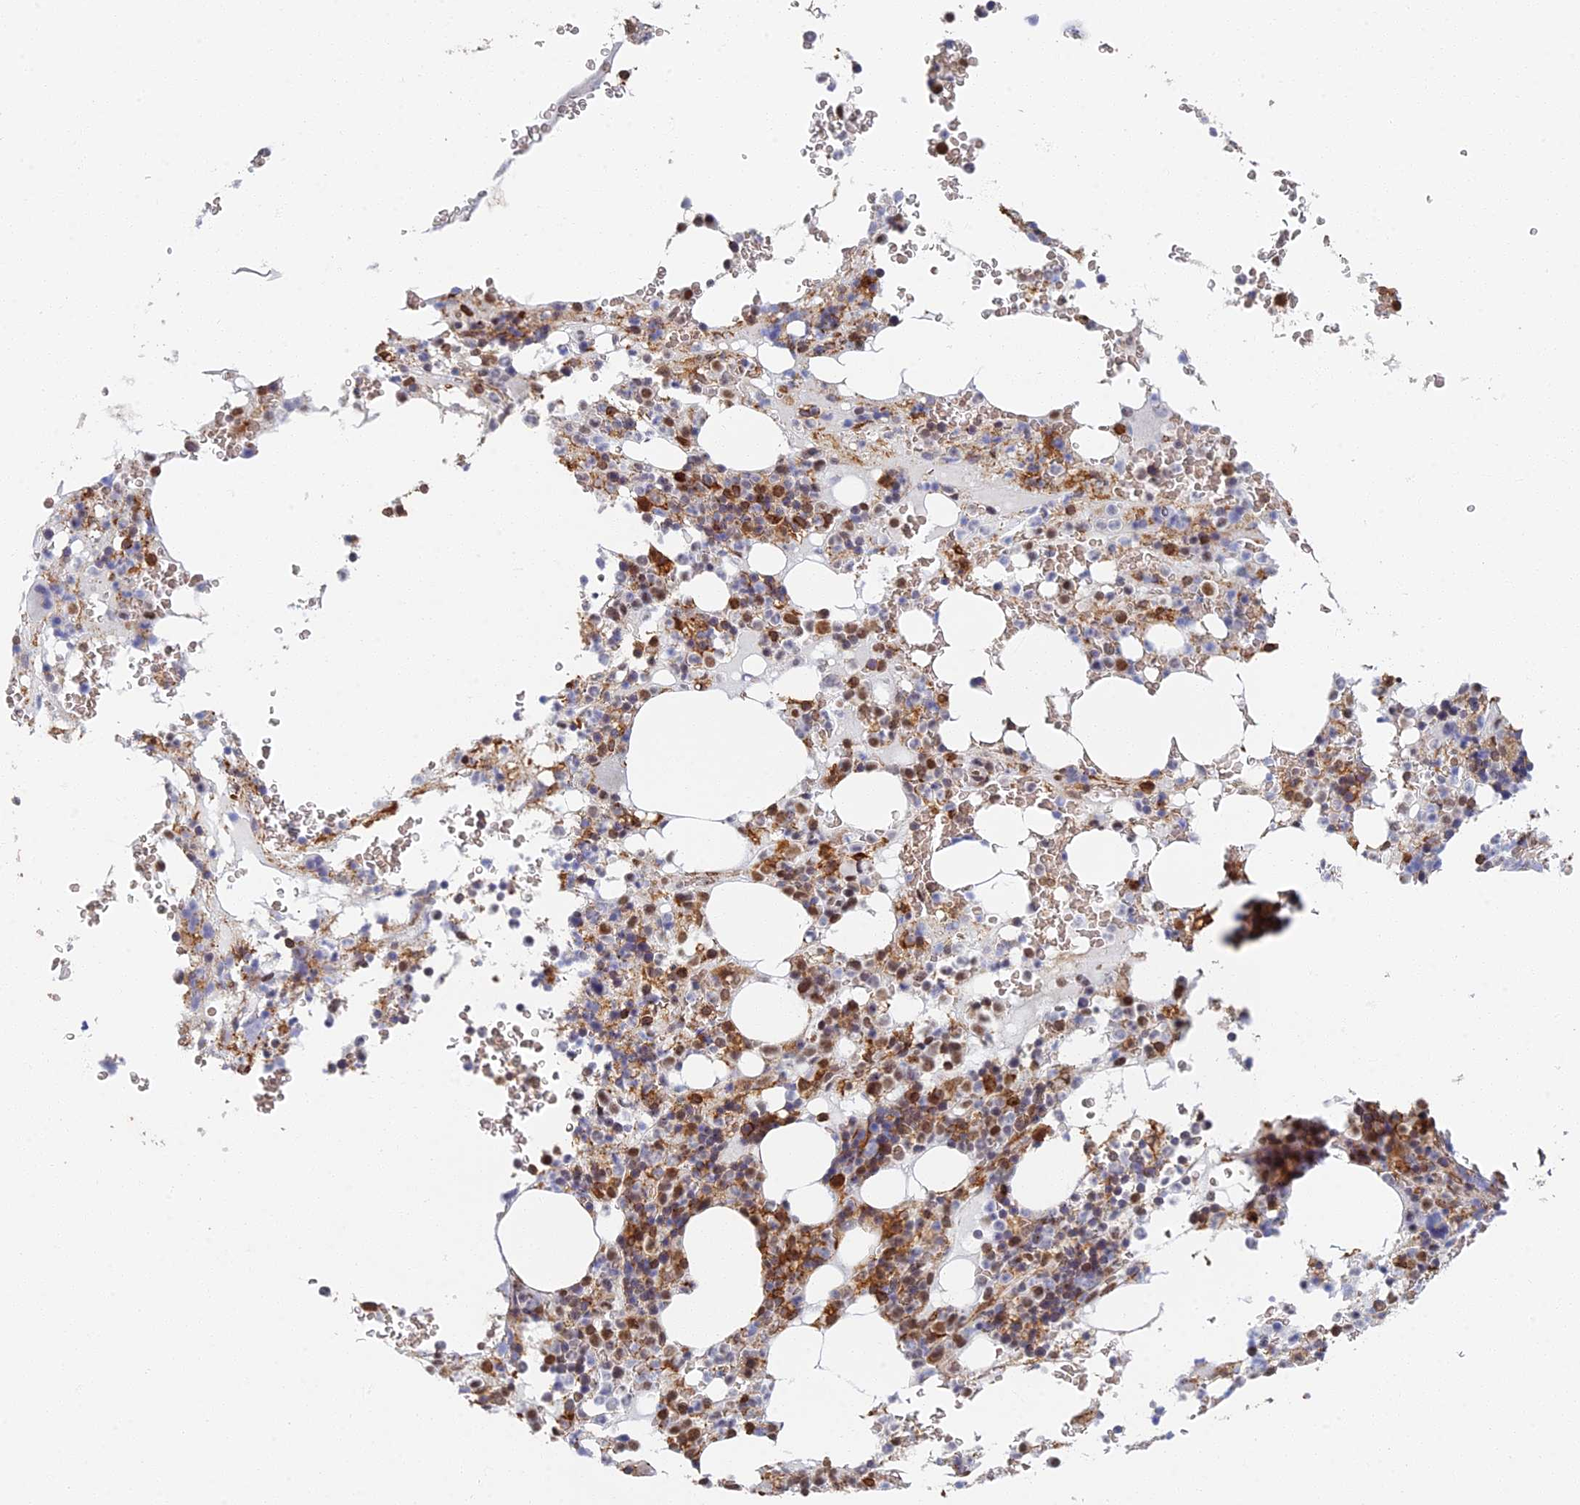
{"staining": {"intensity": "moderate", "quantity": "25%-75%", "location": "cytoplasmic/membranous,nuclear"}, "tissue": "bone marrow", "cell_type": "Hematopoietic cells", "image_type": "normal", "snomed": [{"axis": "morphology", "description": "Normal tissue, NOS"}, {"axis": "topography", "description": "Bone marrow"}], "caption": "Bone marrow stained with immunohistochemistry shows moderate cytoplasmic/membranous,nuclear positivity in approximately 25%-75% of hematopoietic cells.", "gene": "GPATCH1", "patient": {"sex": "male", "age": 58}}